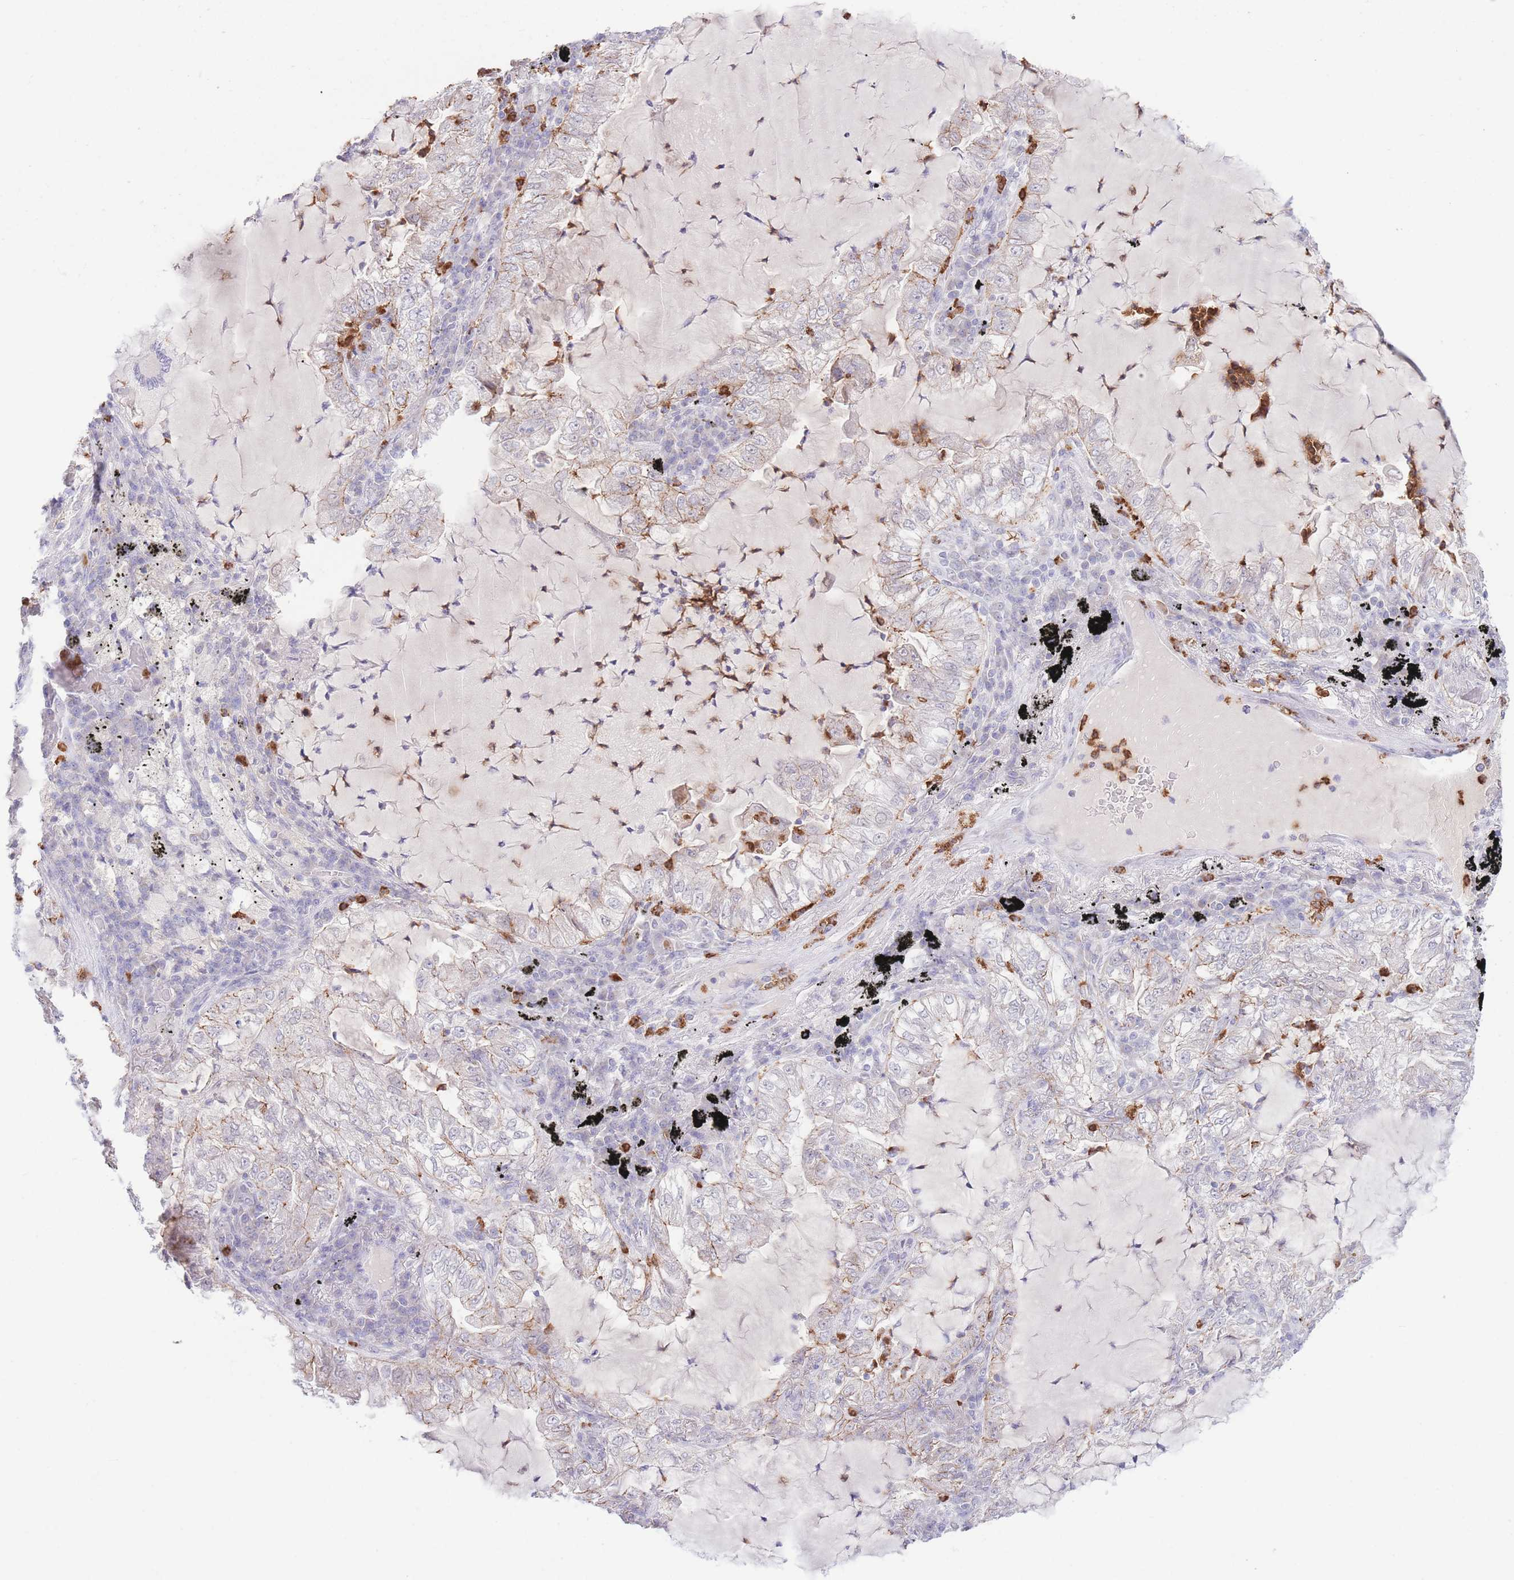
{"staining": {"intensity": "weak", "quantity": "<25%", "location": "cytoplasmic/membranous"}, "tissue": "lung cancer", "cell_type": "Tumor cells", "image_type": "cancer", "snomed": [{"axis": "morphology", "description": "Adenocarcinoma, NOS"}, {"axis": "topography", "description": "Lung"}], "caption": "This histopathology image is of lung cancer stained with IHC to label a protein in brown with the nuclei are counter-stained blue. There is no staining in tumor cells.", "gene": "LCLAT1", "patient": {"sex": "female", "age": 73}}